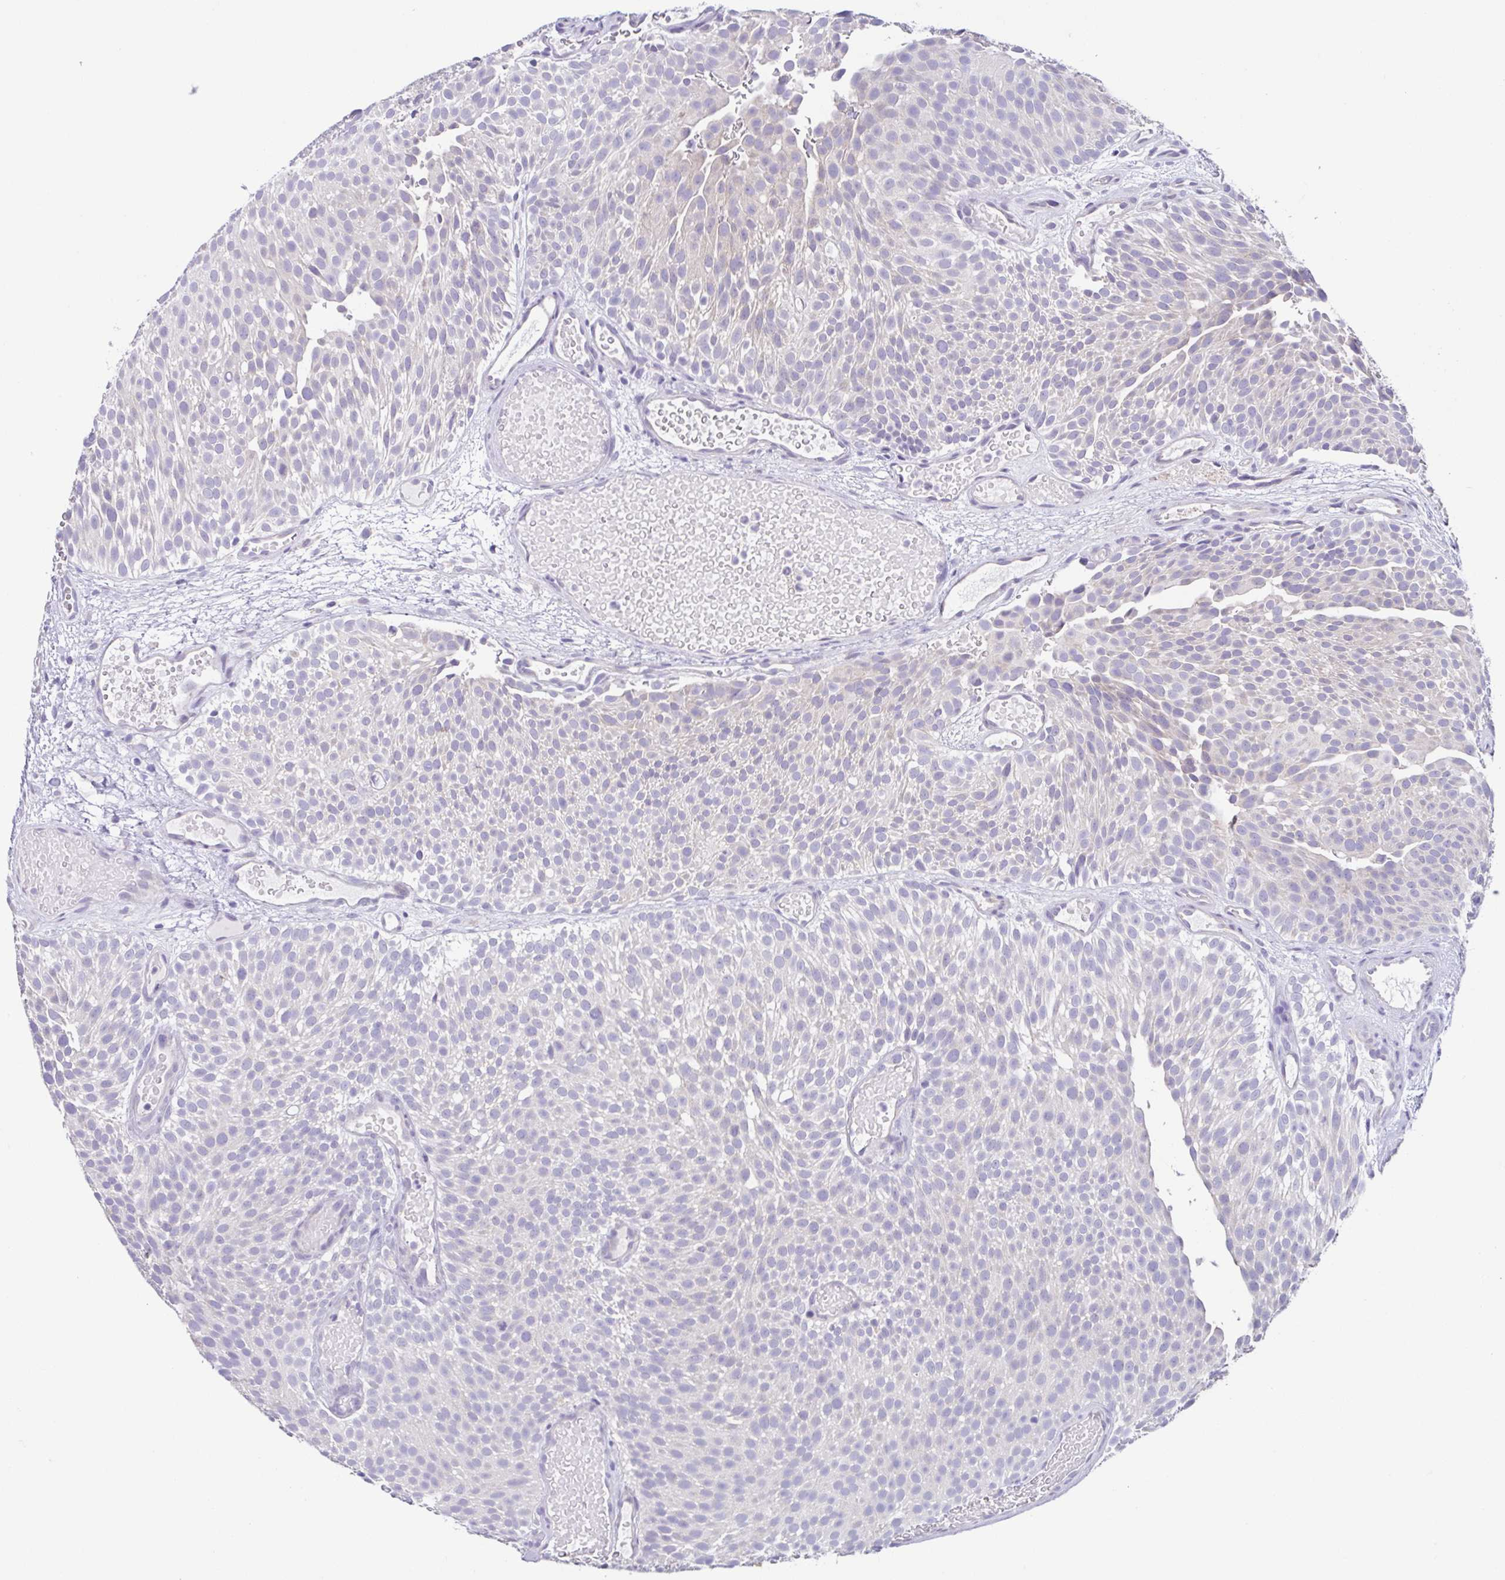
{"staining": {"intensity": "negative", "quantity": "none", "location": "none"}, "tissue": "urothelial cancer", "cell_type": "Tumor cells", "image_type": "cancer", "snomed": [{"axis": "morphology", "description": "Urothelial carcinoma, Low grade"}, {"axis": "topography", "description": "Urinary bladder"}], "caption": "This is an IHC histopathology image of urothelial cancer. There is no positivity in tumor cells.", "gene": "RDH11", "patient": {"sex": "male", "age": 78}}